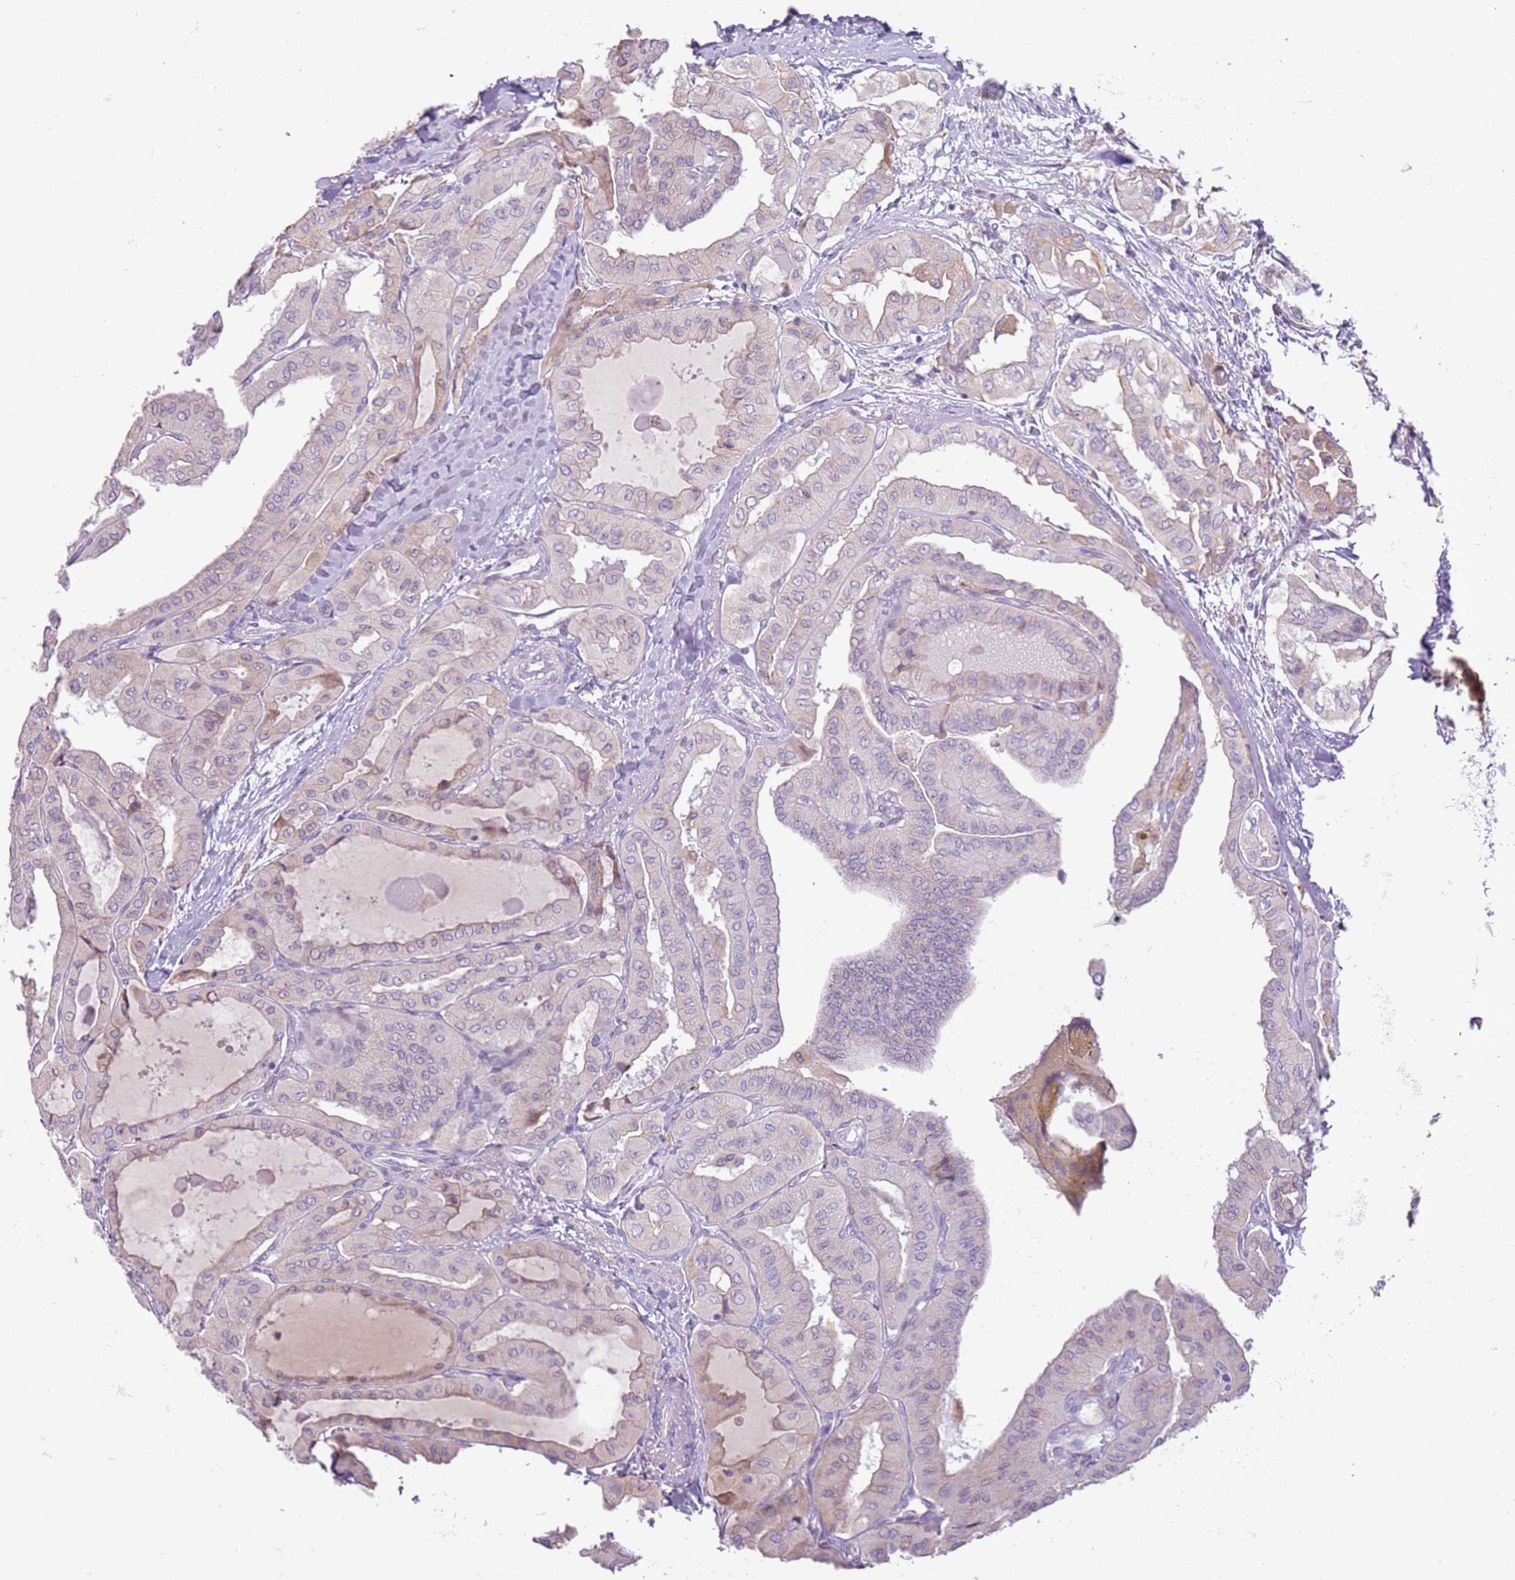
{"staining": {"intensity": "negative", "quantity": "none", "location": "none"}, "tissue": "thyroid cancer", "cell_type": "Tumor cells", "image_type": "cancer", "snomed": [{"axis": "morphology", "description": "Papillary adenocarcinoma, NOS"}, {"axis": "topography", "description": "Thyroid gland"}], "caption": "IHC of thyroid cancer demonstrates no expression in tumor cells.", "gene": "OAF", "patient": {"sex": "female", "age": 59}}